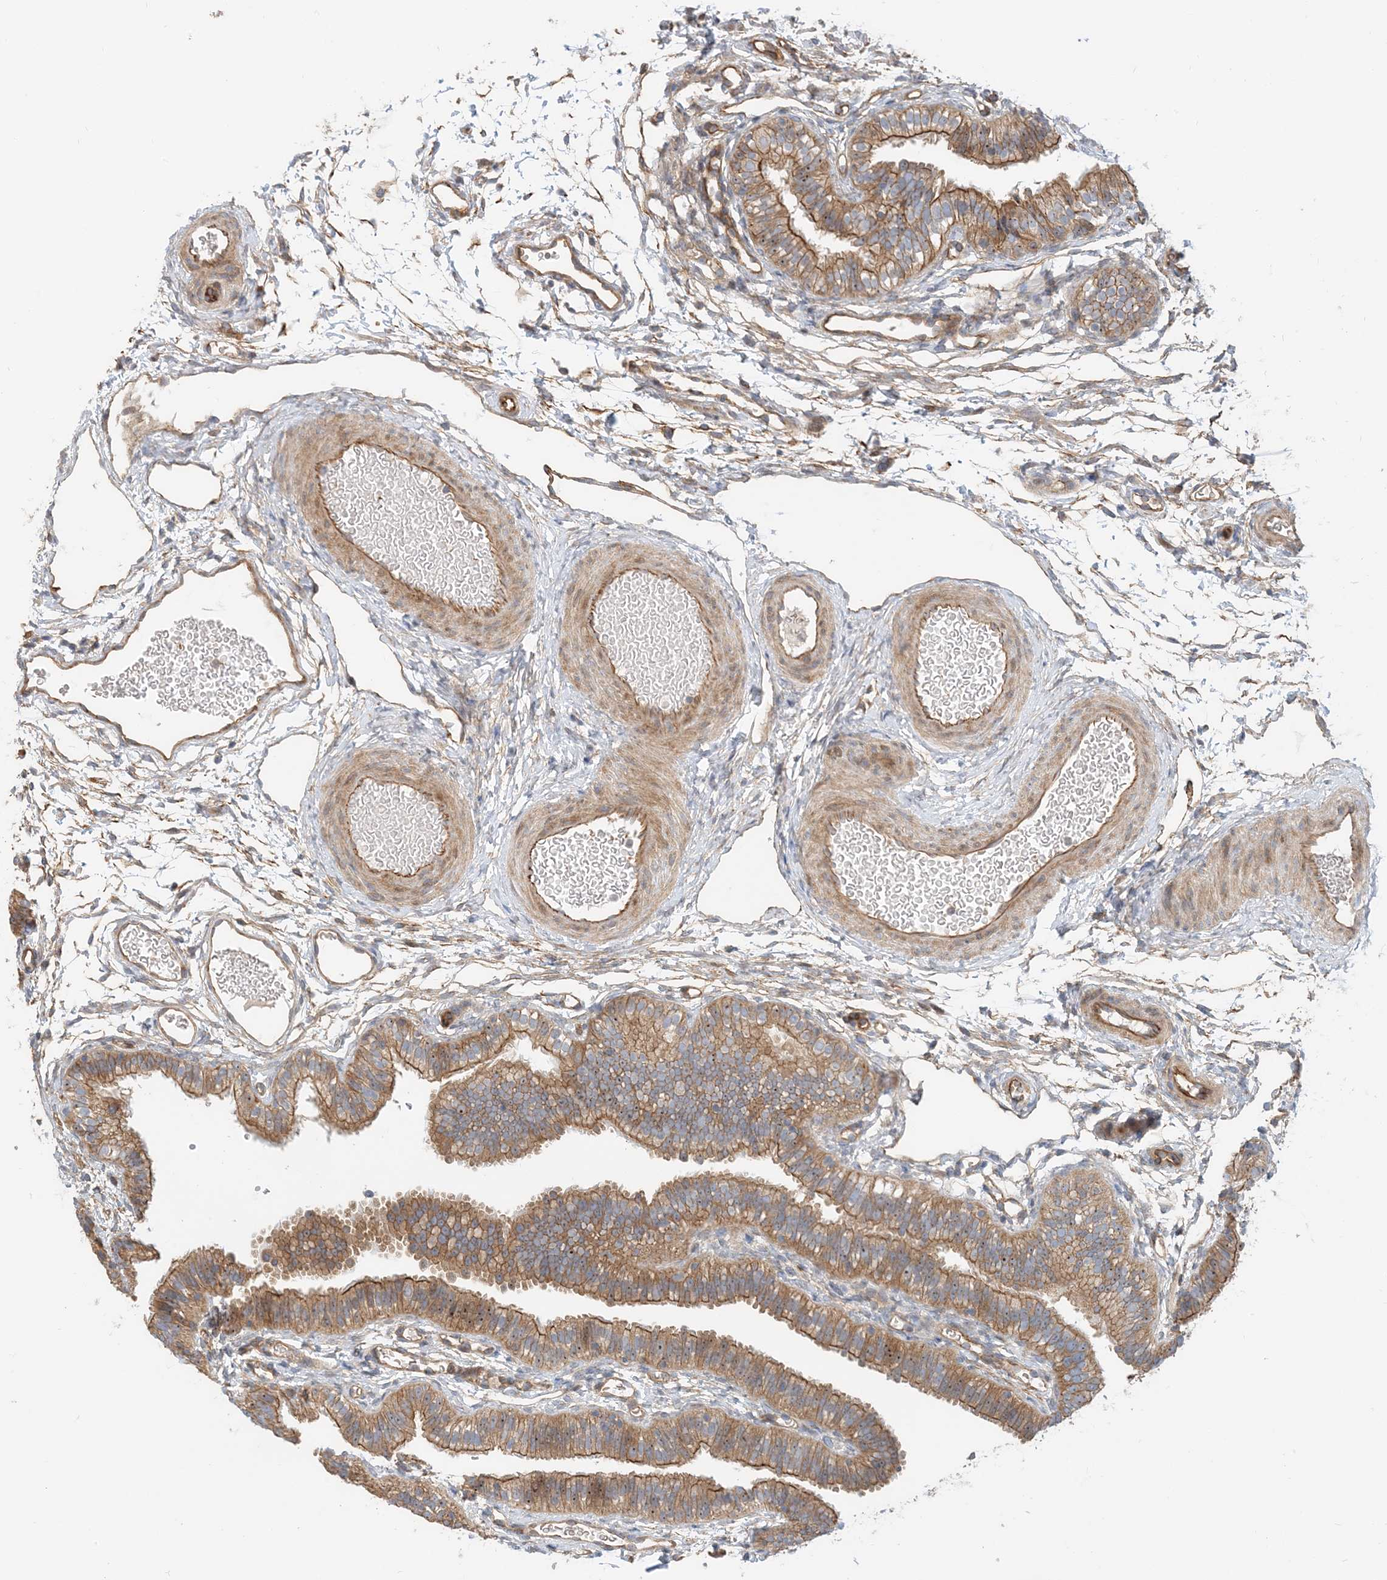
{"staining": {"intensity": "moderate", "quantity": ">75%", "location": "cytoplasmic/membranous"}, "tissue": "fallopian tube", "cell_type": "Glandular cells", "image_type": "normal", "snomed": [{"axis": "morphology", "description": "Normal tissue, NOS"}, {"axis": "topography", "description": "Fallopian tube"}], "caption": "Moderate cytoplasmic/membranous protein staining is appreciated in about >75% of glandular cells in fallopian tube.", "gene": "MYL5", "patient": {"sex": "female", "age": 35}}